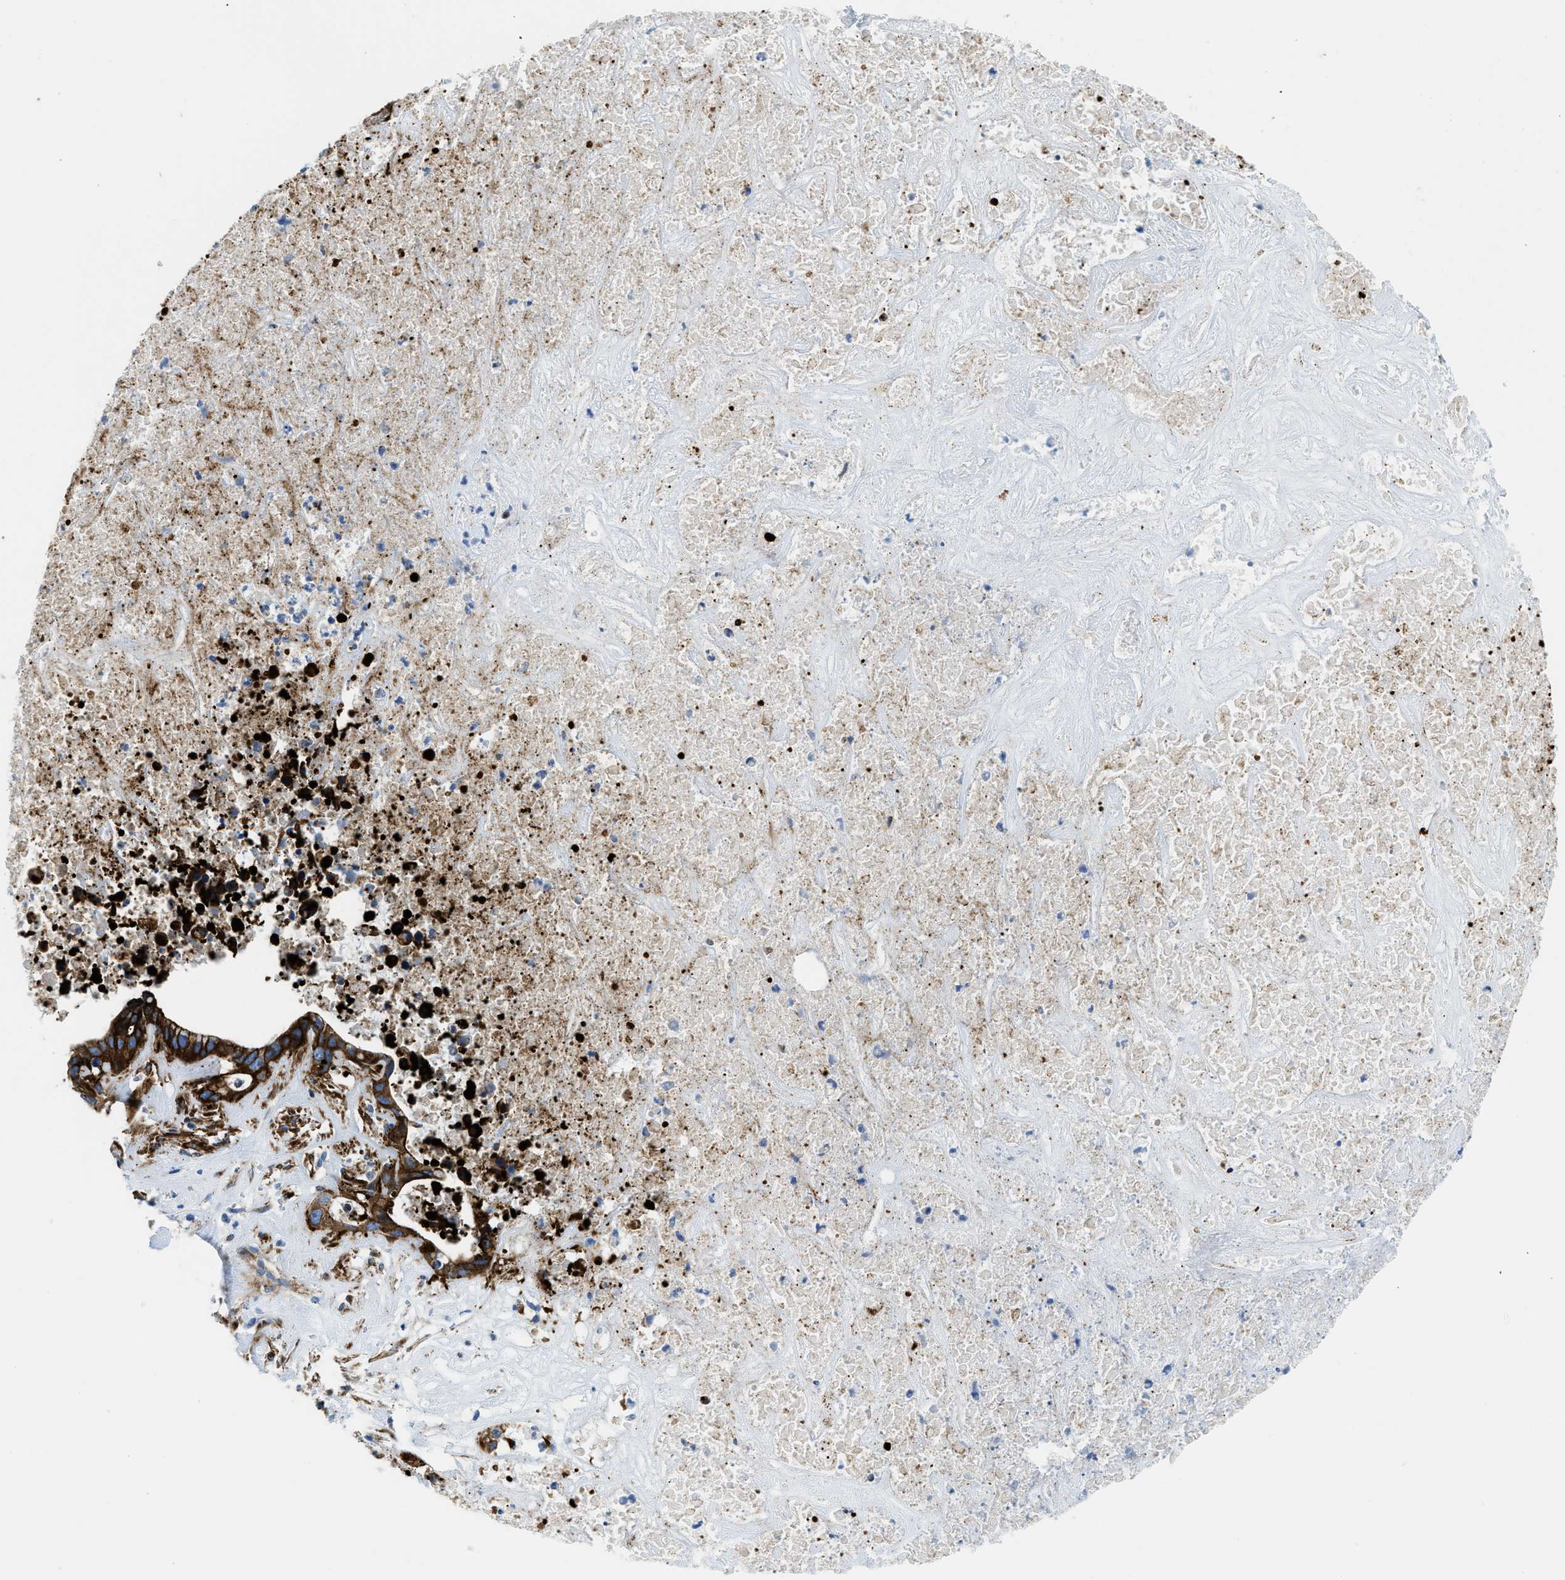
{"staining": {"intensity": "strong", "quantity": ">75%", "location": "cytoplasmic/membranous"}, "tissue": "liver cancer", "cell_type": "Tumor cells", "image_type": "cancer", "snomed": [{"axis": "morphology", "description": "Cholangiocarcinoma"}, {"axis": "topography", "description": "Liver"}], "caption": "Tumor cells reveal high levels of strong cytoplasmic/membranous staining in about >75% of cells in human liver cancer.", "gene": "CUTA", "patient": {"sex": "female", "age": 65}}